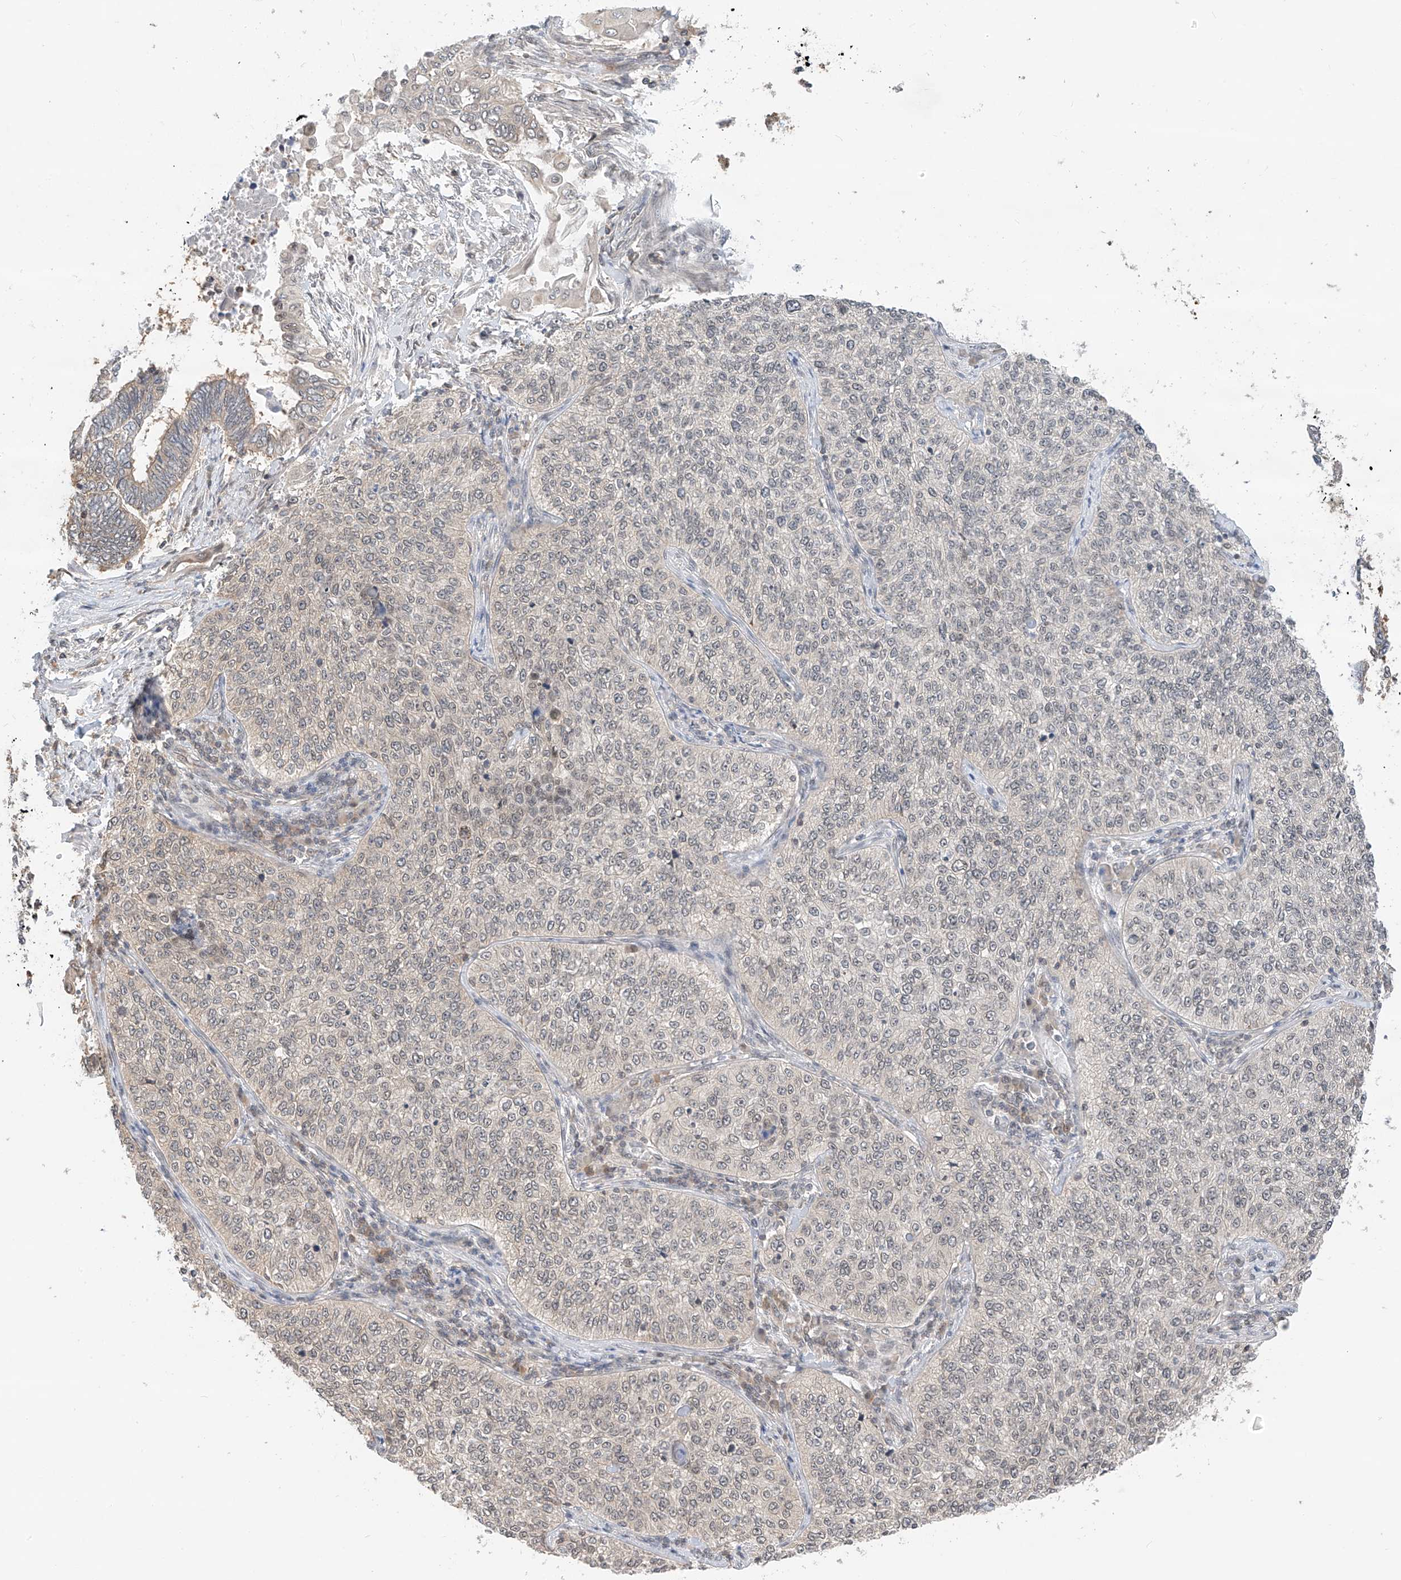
{"staining": {"intensity": "negative", "quantity": "none", "location": "none"}, "tissue": "cervical cancer", "cell_type": "Tumor cells", "image_type": "cancer", "snomed": [{"axis": "morphology", "description": "Squamous cell carcinoma, NOS"}, {"axis": "topography", "description": "Cervix"}], "caption": "DAB immunohistochemical staining of human cervical squamous cell carcinoma shows no significant staining in tumor cells.", "gene": "PPA2", "patient": {"sex": "female", "age": 35}}